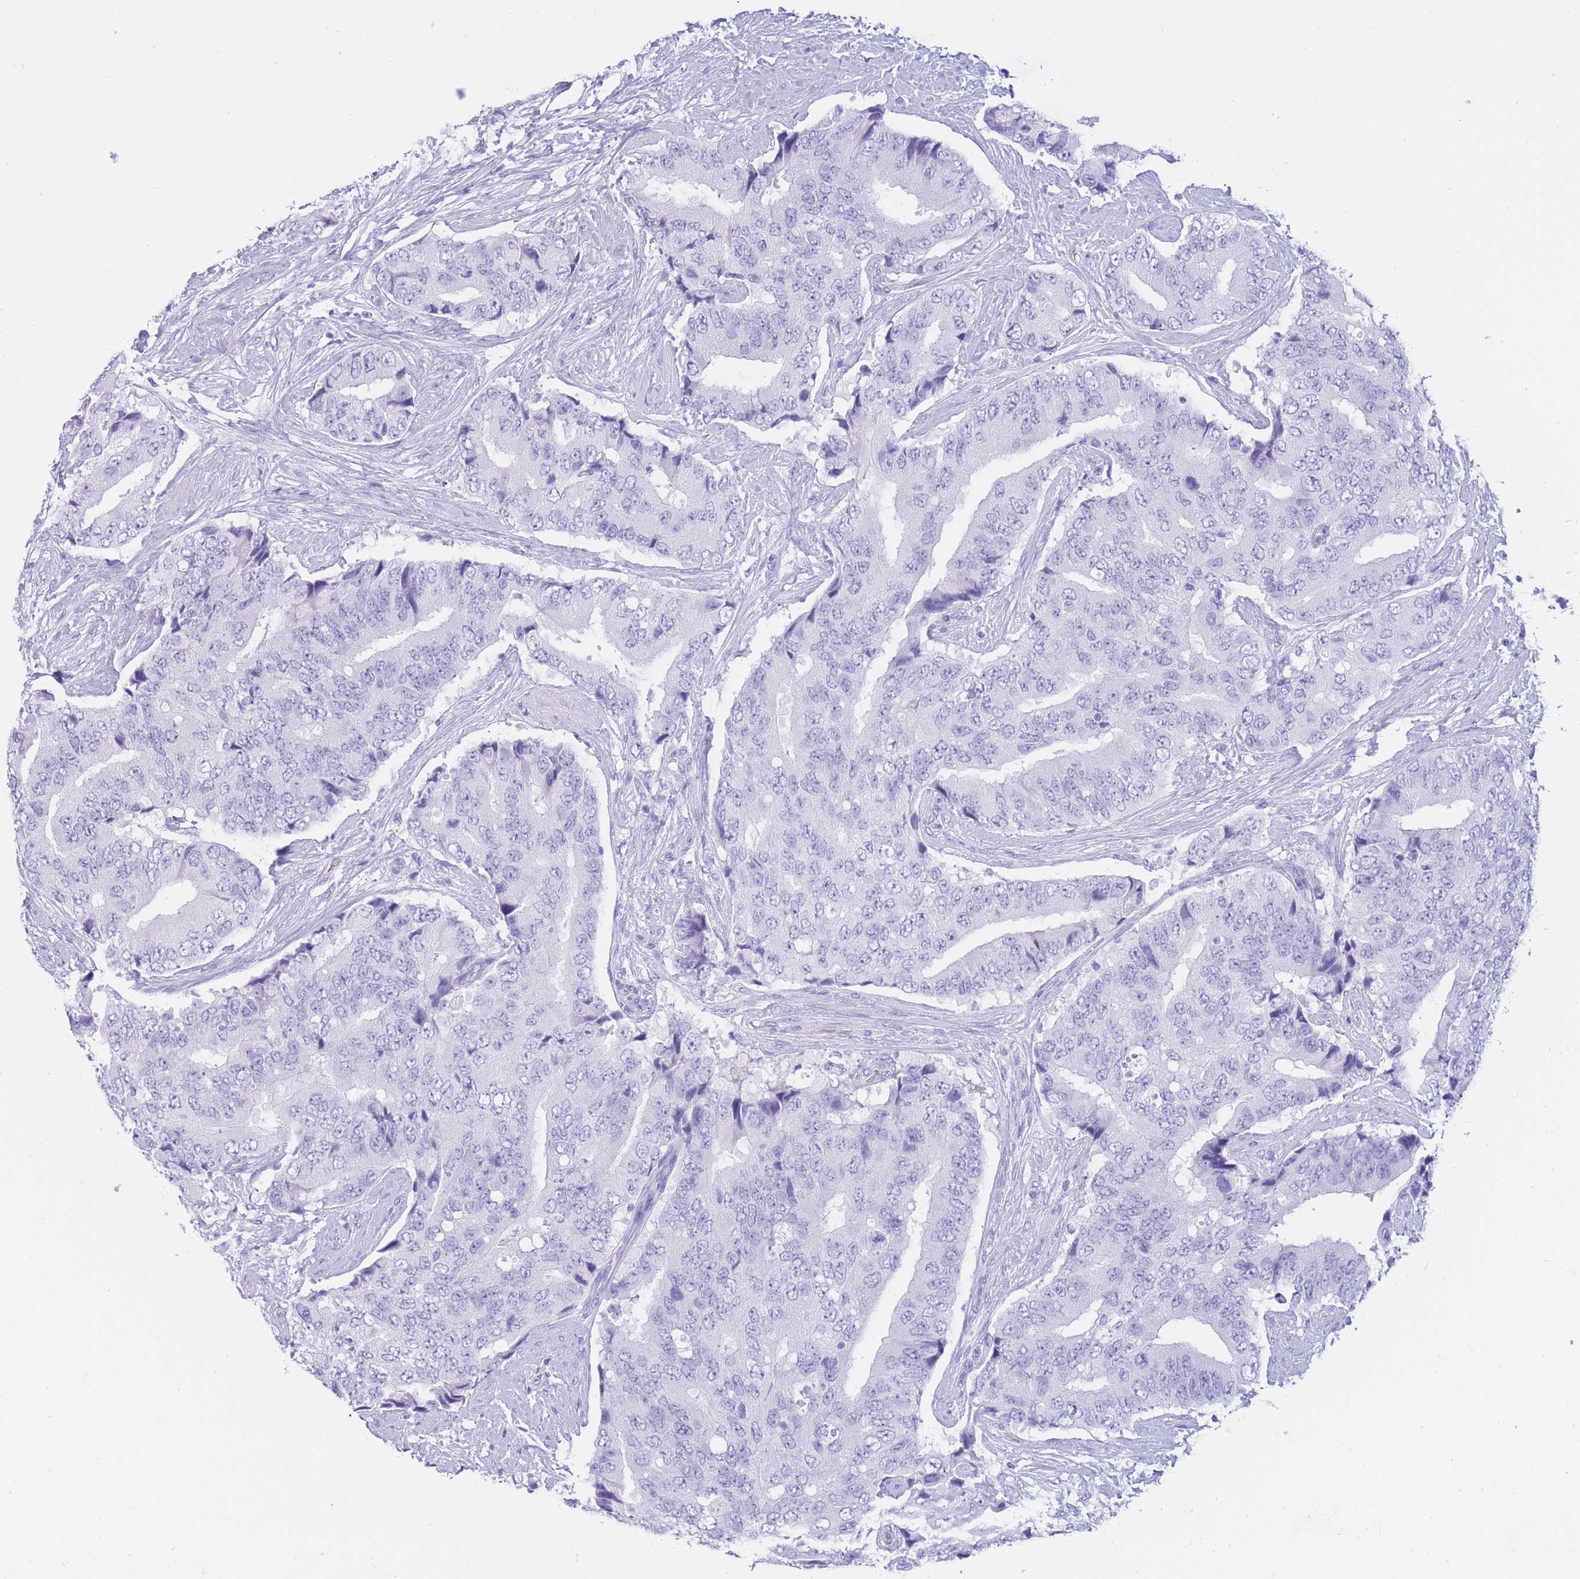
{"staining": {"intensity": "negative", "quantity": "none", "location": "none"}, "tissue": "prostate cancer", "cell_type": "Tumor cells", "image_type": "cancer", "snomed": [{"axis": "morphology", "description": "Adenocarcinoma, High grade"}, {"axis": "topography", "description": "Prostate"}], "caption": "The micrograph reveals no significant staining in tumor cells of prostate cancer.", "gene": "SULT1A1", "patient": {"sex": "male", "age": 70}}